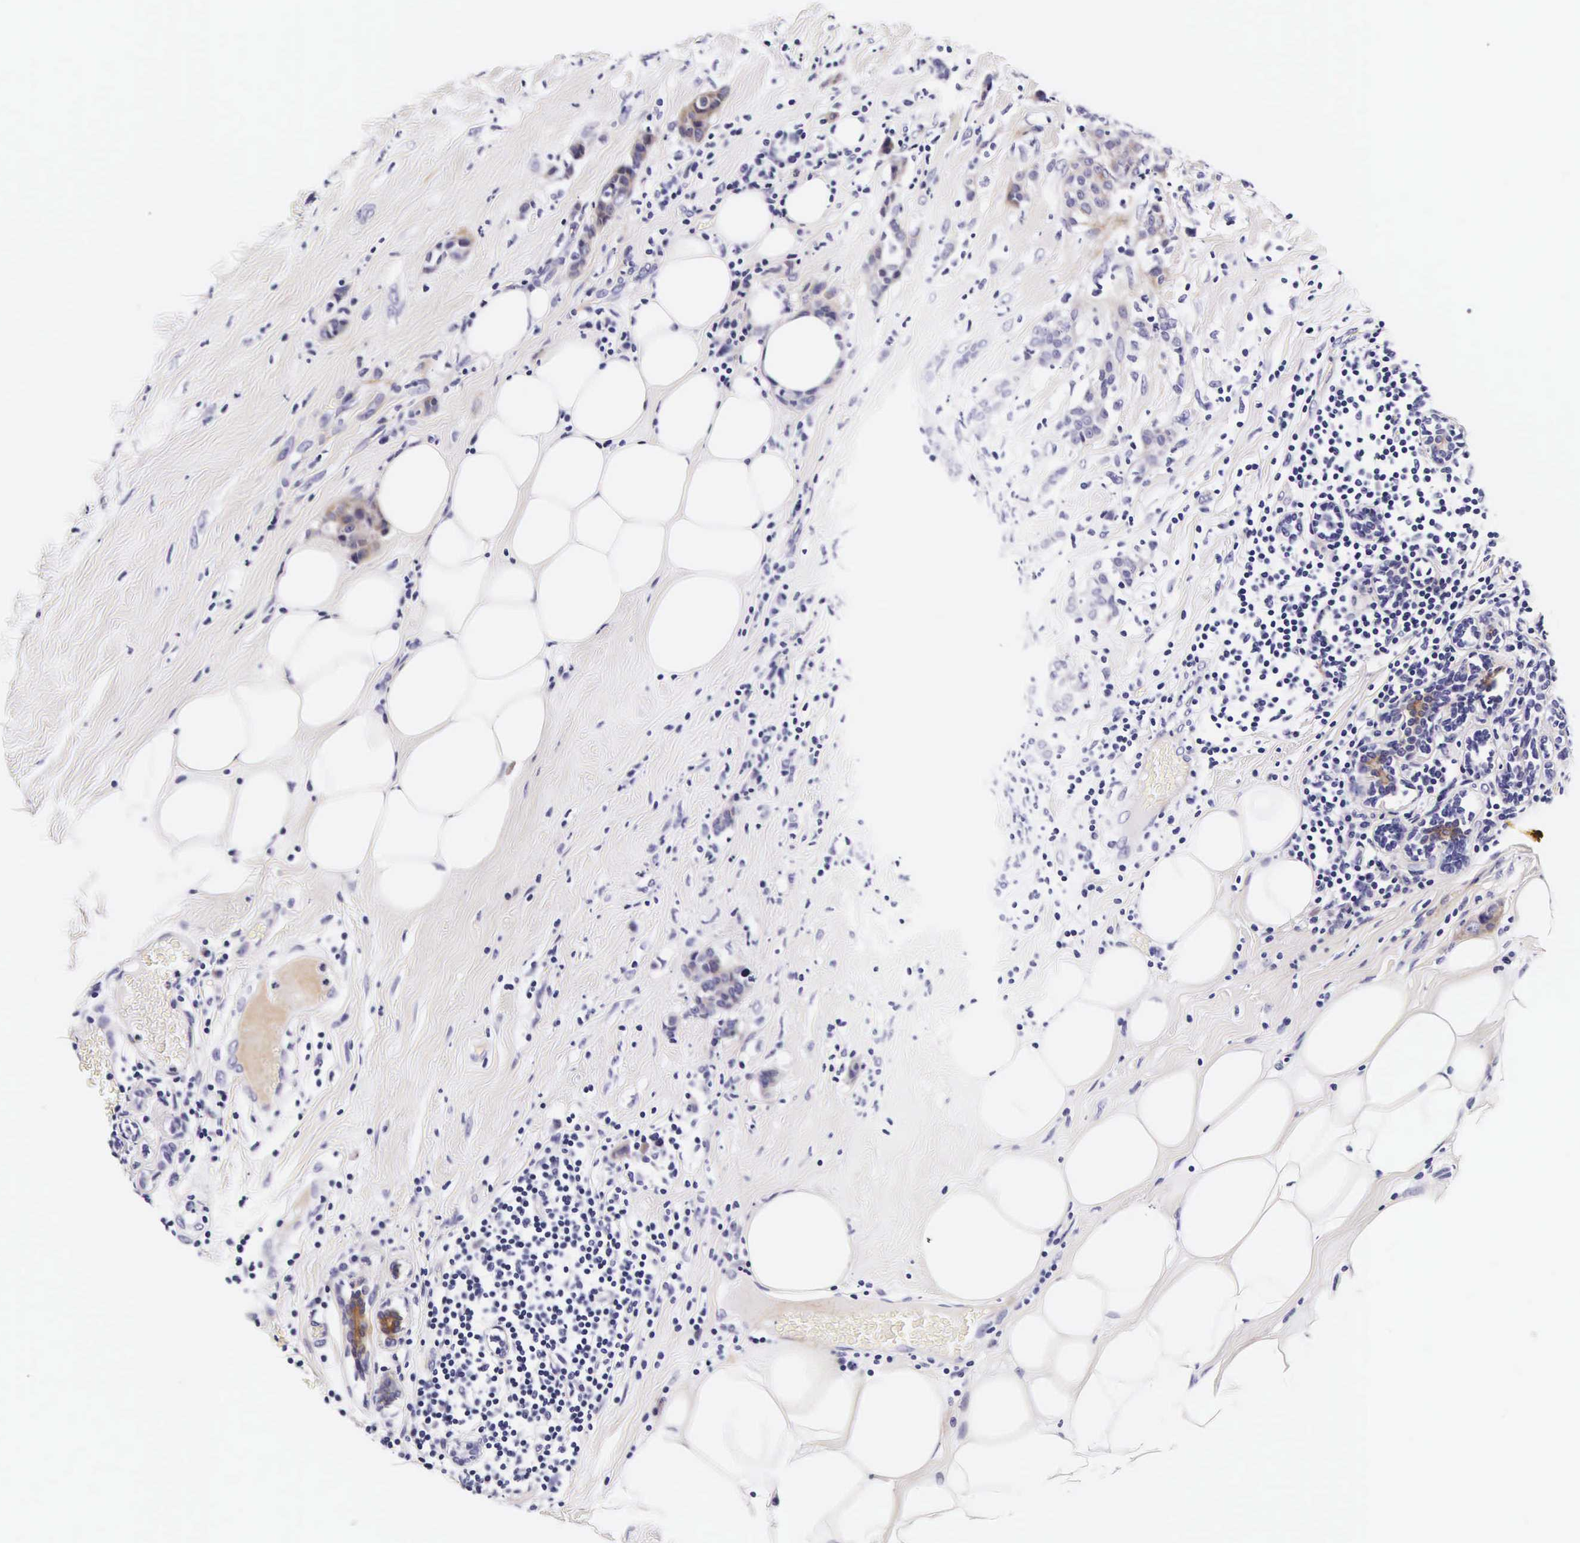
{"staining": {"intensity": "weak", "quantity": "<25%", "location": "cytoplasmic/membranous"}, "tissue": "breast cancer", "cell_type": "Tumor cells", "image_type": "cancer", "snomed": [{"axis": "morphology", "description": "Duct carcinoma"}, {"axis": "topography", "description": "Breast"}], "caption": "Tumor cells show no significant positivity in breast infiltrating ductal carcinoma. (Brightfield microscopy of DAB immunohistochemistry (IHC) at high magnification).", "gene": "UPRT", "patient": {"sex": "female", "age": 45}}